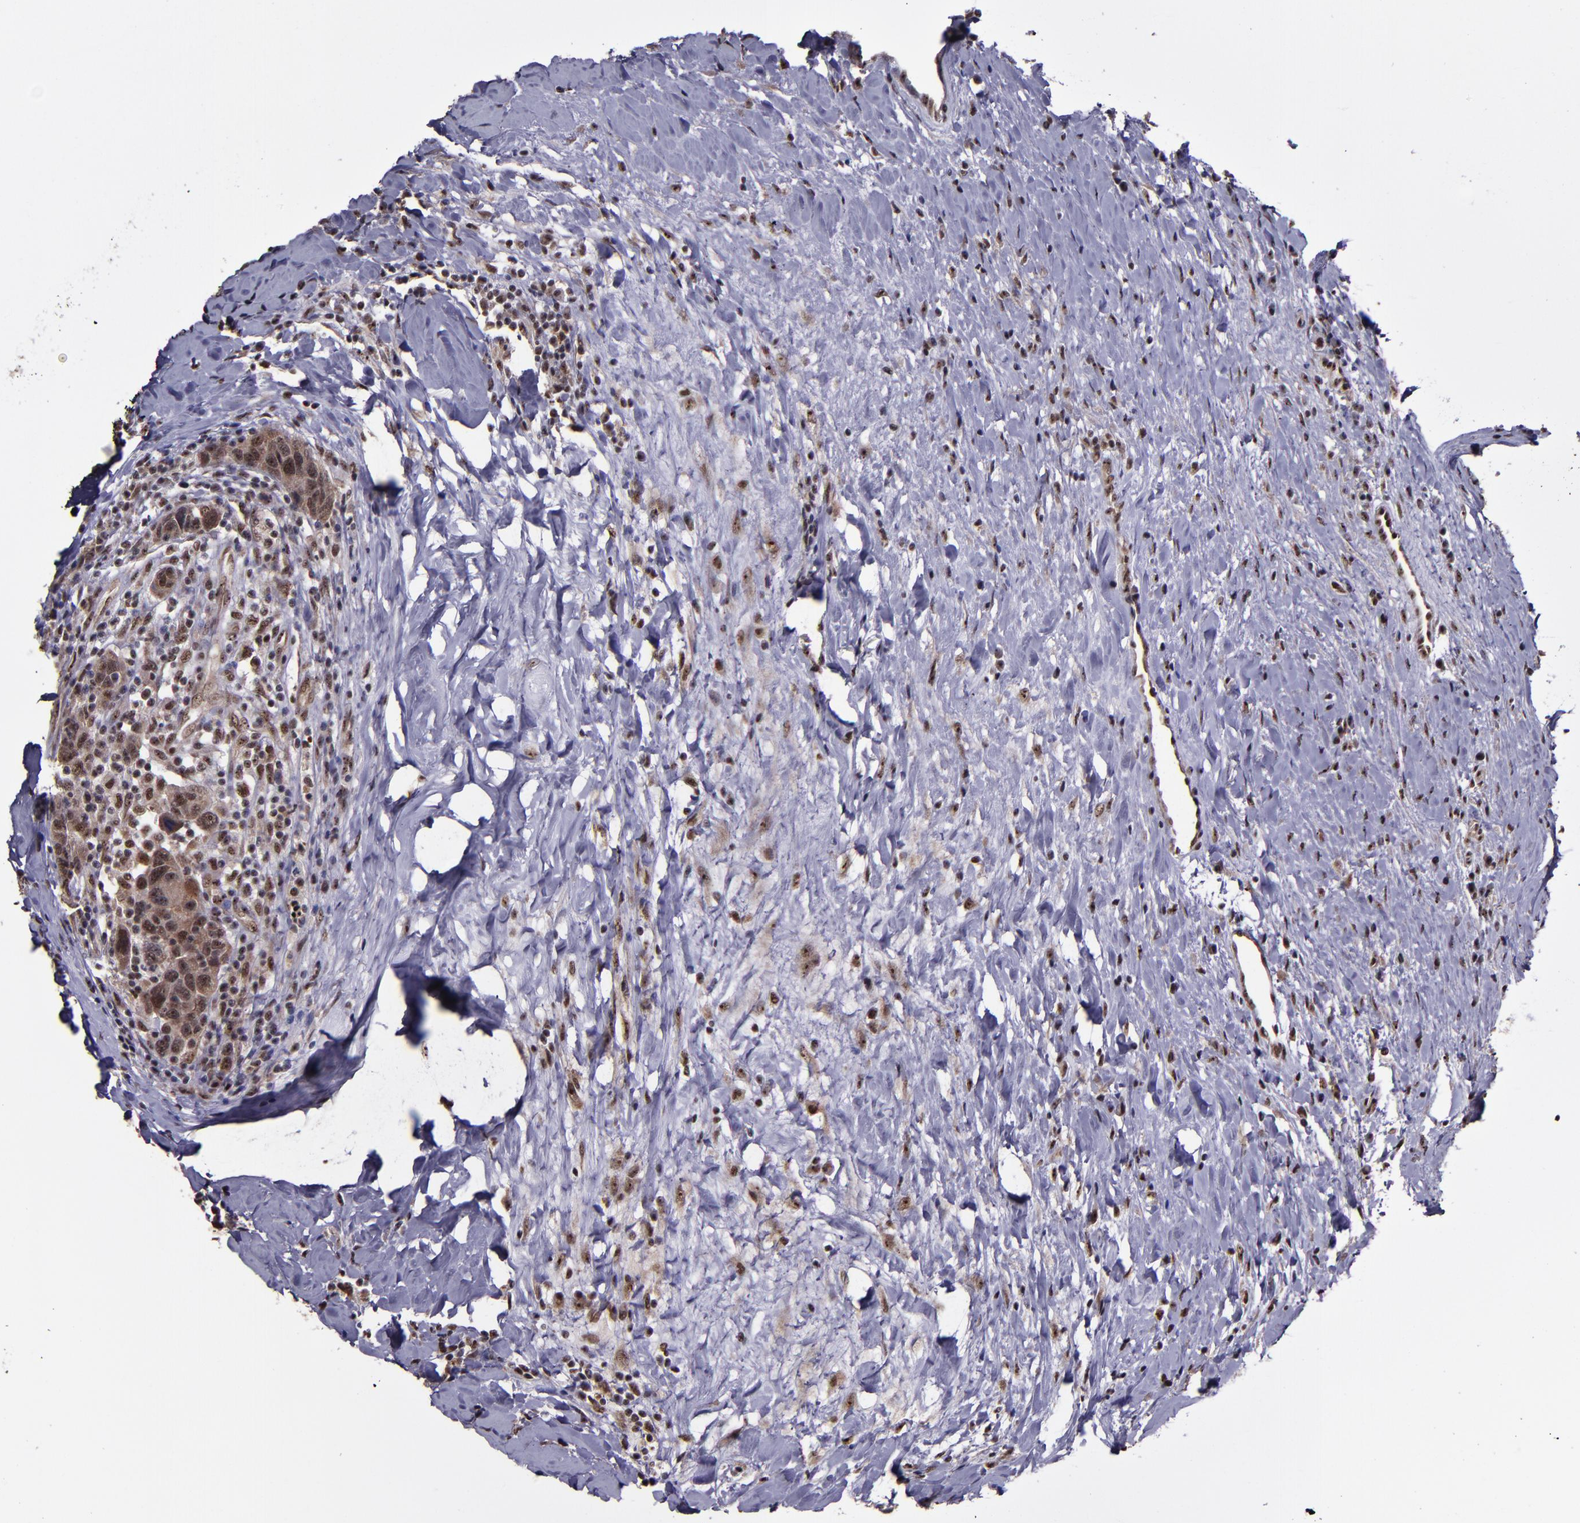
{"staining": {"intensity": "moderate", "quantity": ">75%", "location": "cytoplasmic/membranous,nuclear"}, "tissue": "breast cancer", "cell_type": "Tumor cells", "image_type": "cancer", "snomed": [{"axis": "morphology", "description": "Duct carcinoma"}, {"axis": "topography", "description": "Breast"}], "caption": "Immunohistochemical staining of human intraductal carcinoma (breast) shows medium levels of moderate cytoplasmic/membranous and nuclear expression in about >75% of tumor cells.", "gene": "CECR2", "patient": {"sex": "female", "age": 37}}